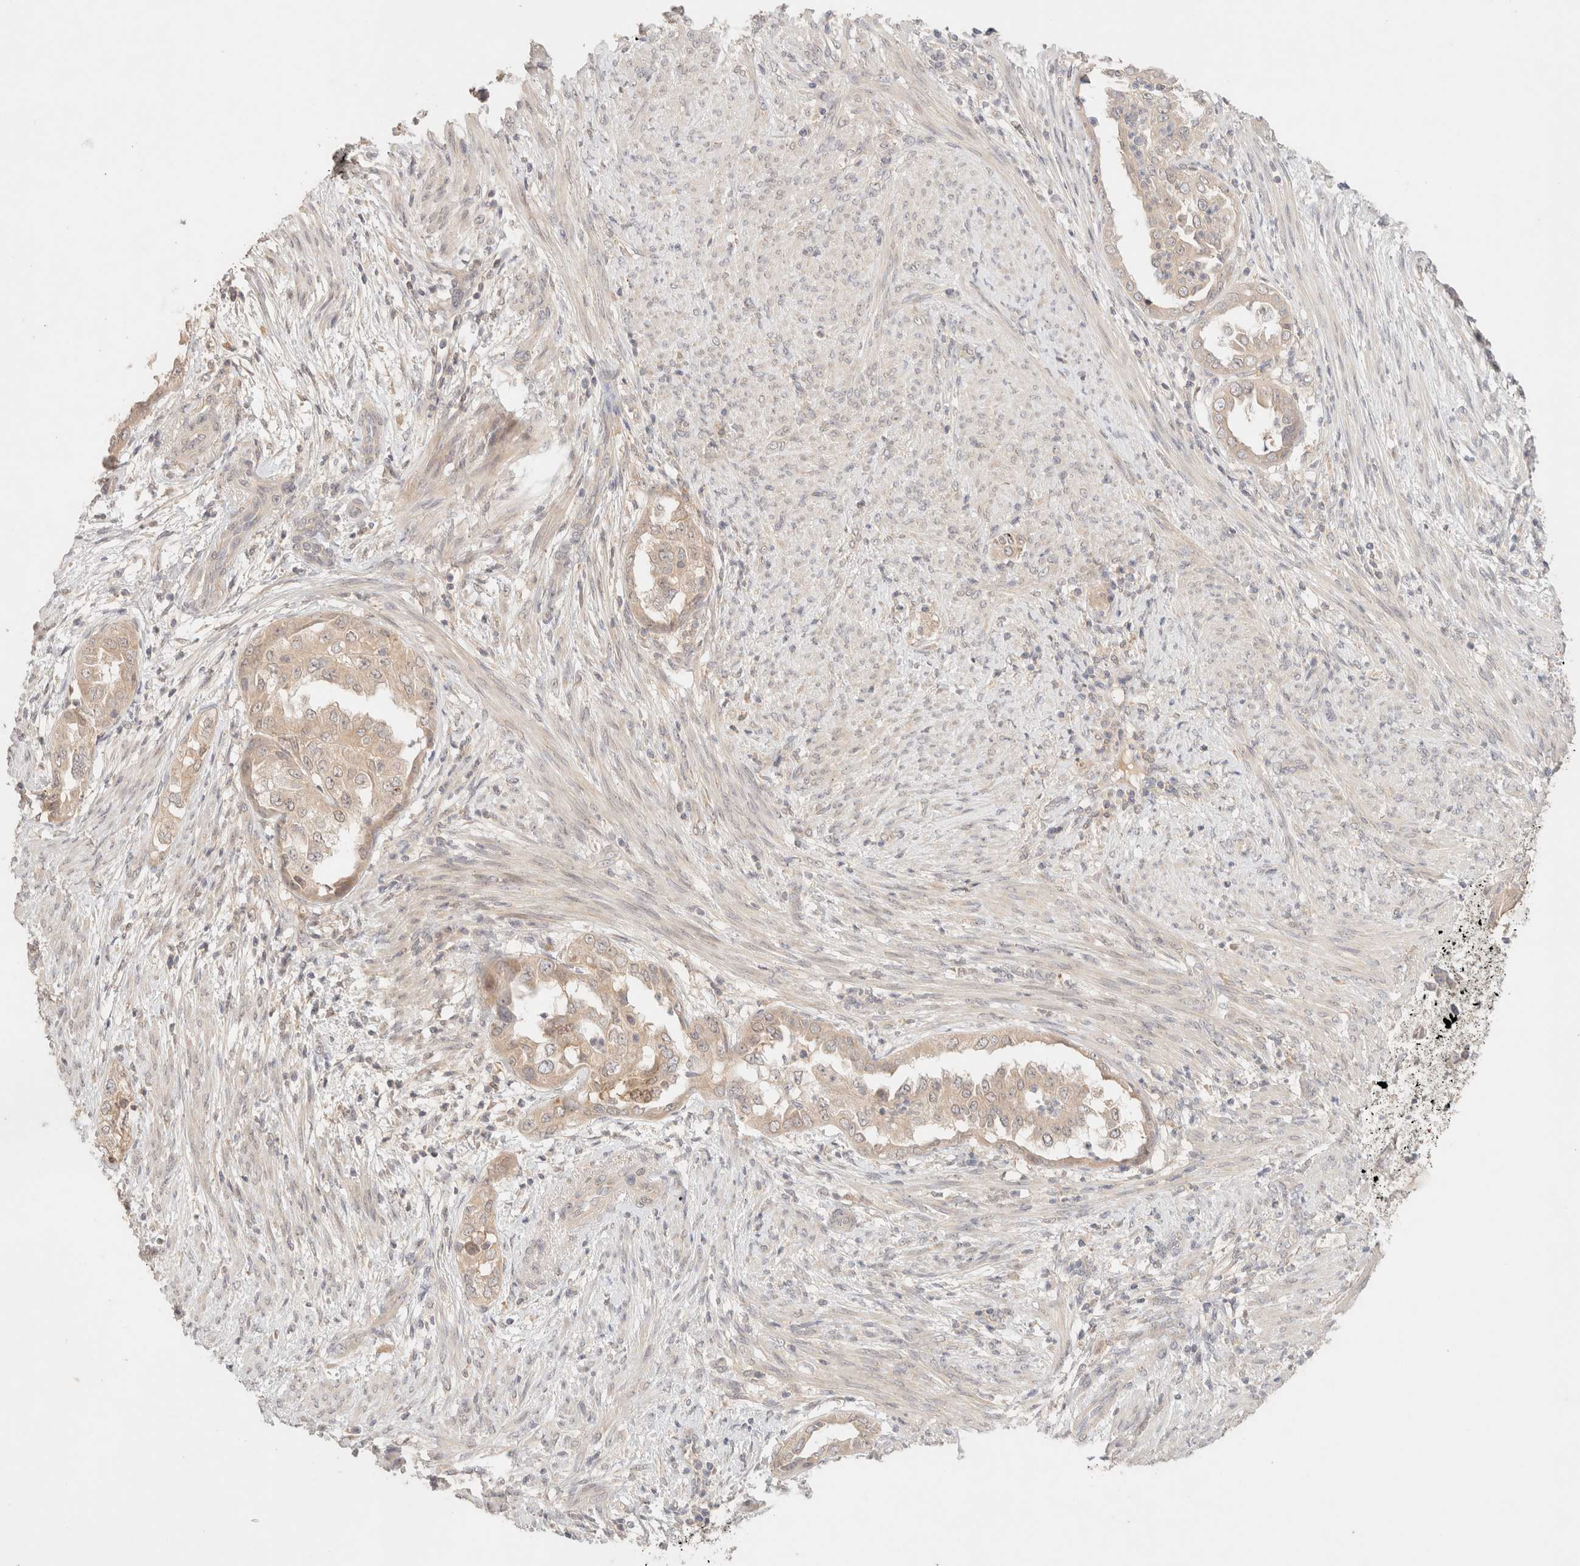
{"staining": {"intensity": "weak", "quantity": "25%-75%", "location": "cytoplasmic/membranous"}, "tissue": "endometrial cancer", "cell_type": "Tumor cells", "image_type": "cancer", "snomed": [{"axis": "morphology", "description": "Adenocarcinoma, NOS"}, {"axis": "topography", "description": "Endometrium"}], "caption": "Protein staining of endometrial cancer (adenocarcinoma) tissue shows weak cytoplasmic/membranous positivity in about 25%-75% of tumor cells.", "gene": "SARM1", "patient": {"sex": "female", "age": 85}}